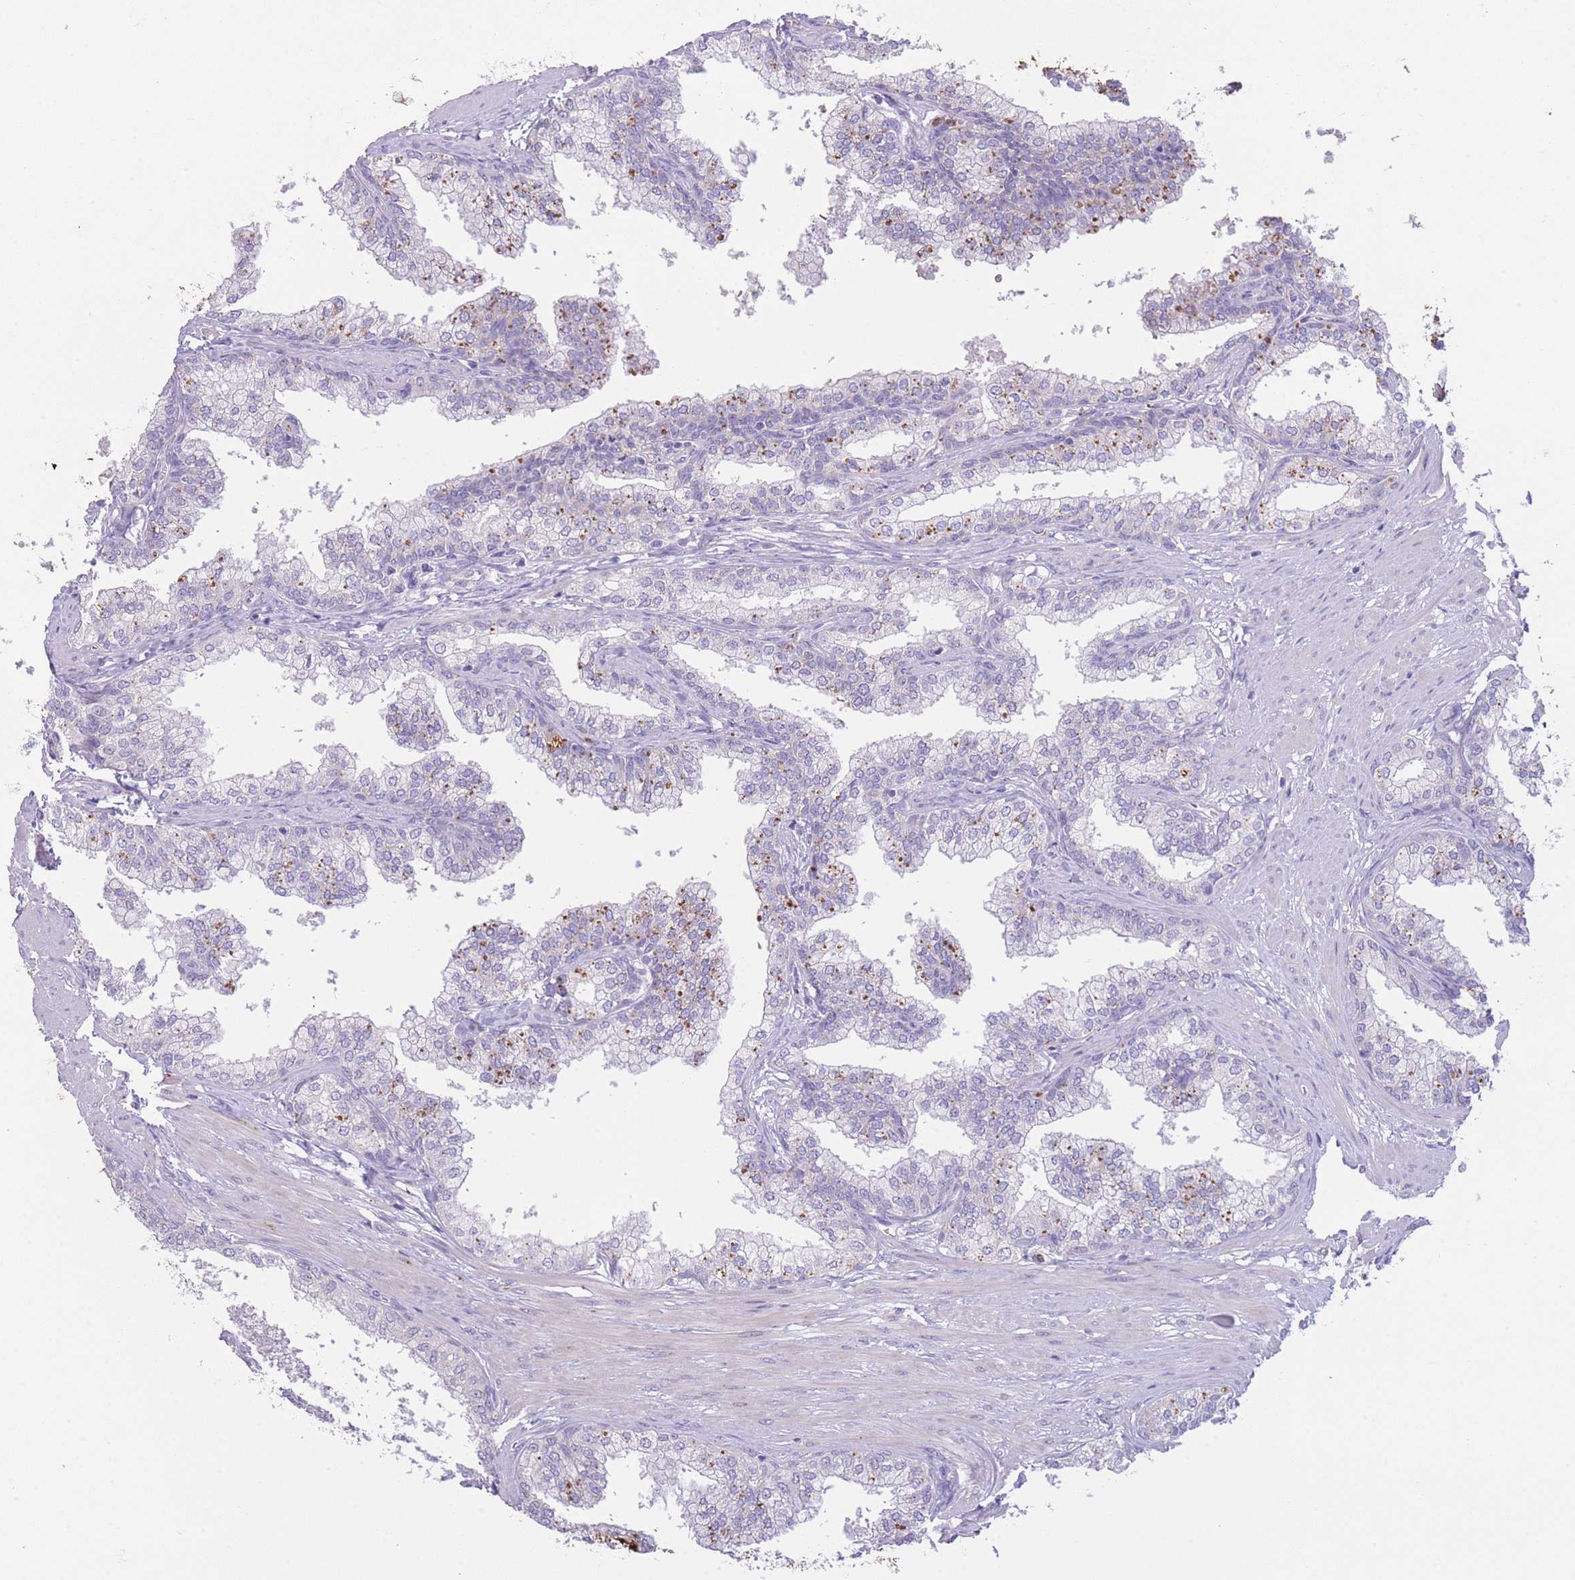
{"staining": {"intensity": "moderate", "quantity": "<25%", "location": "cytoplasmic/membranous"}, "tissue": "prostate", "cell_type": "Glandular cells", "image_type": "normal", "snomed": [{"axis": "morphology", "description": "Normal tissue, NOS"}, {"axis": "topography", "description": "Prostate"}], "caption": "Immunohistochemistry (DAB) staining of normal prostate shows moderate cytoplasmic/membranous protein expression in about <25% of glandular cells. Using DAB (3,3'-diaminobenzidine) (brown) and hematoxylin (blue) stains, captured at high magnification using brightfield microscopy.", "gene": "CENPM", "patient": {"sex": "male", "age": 60}}